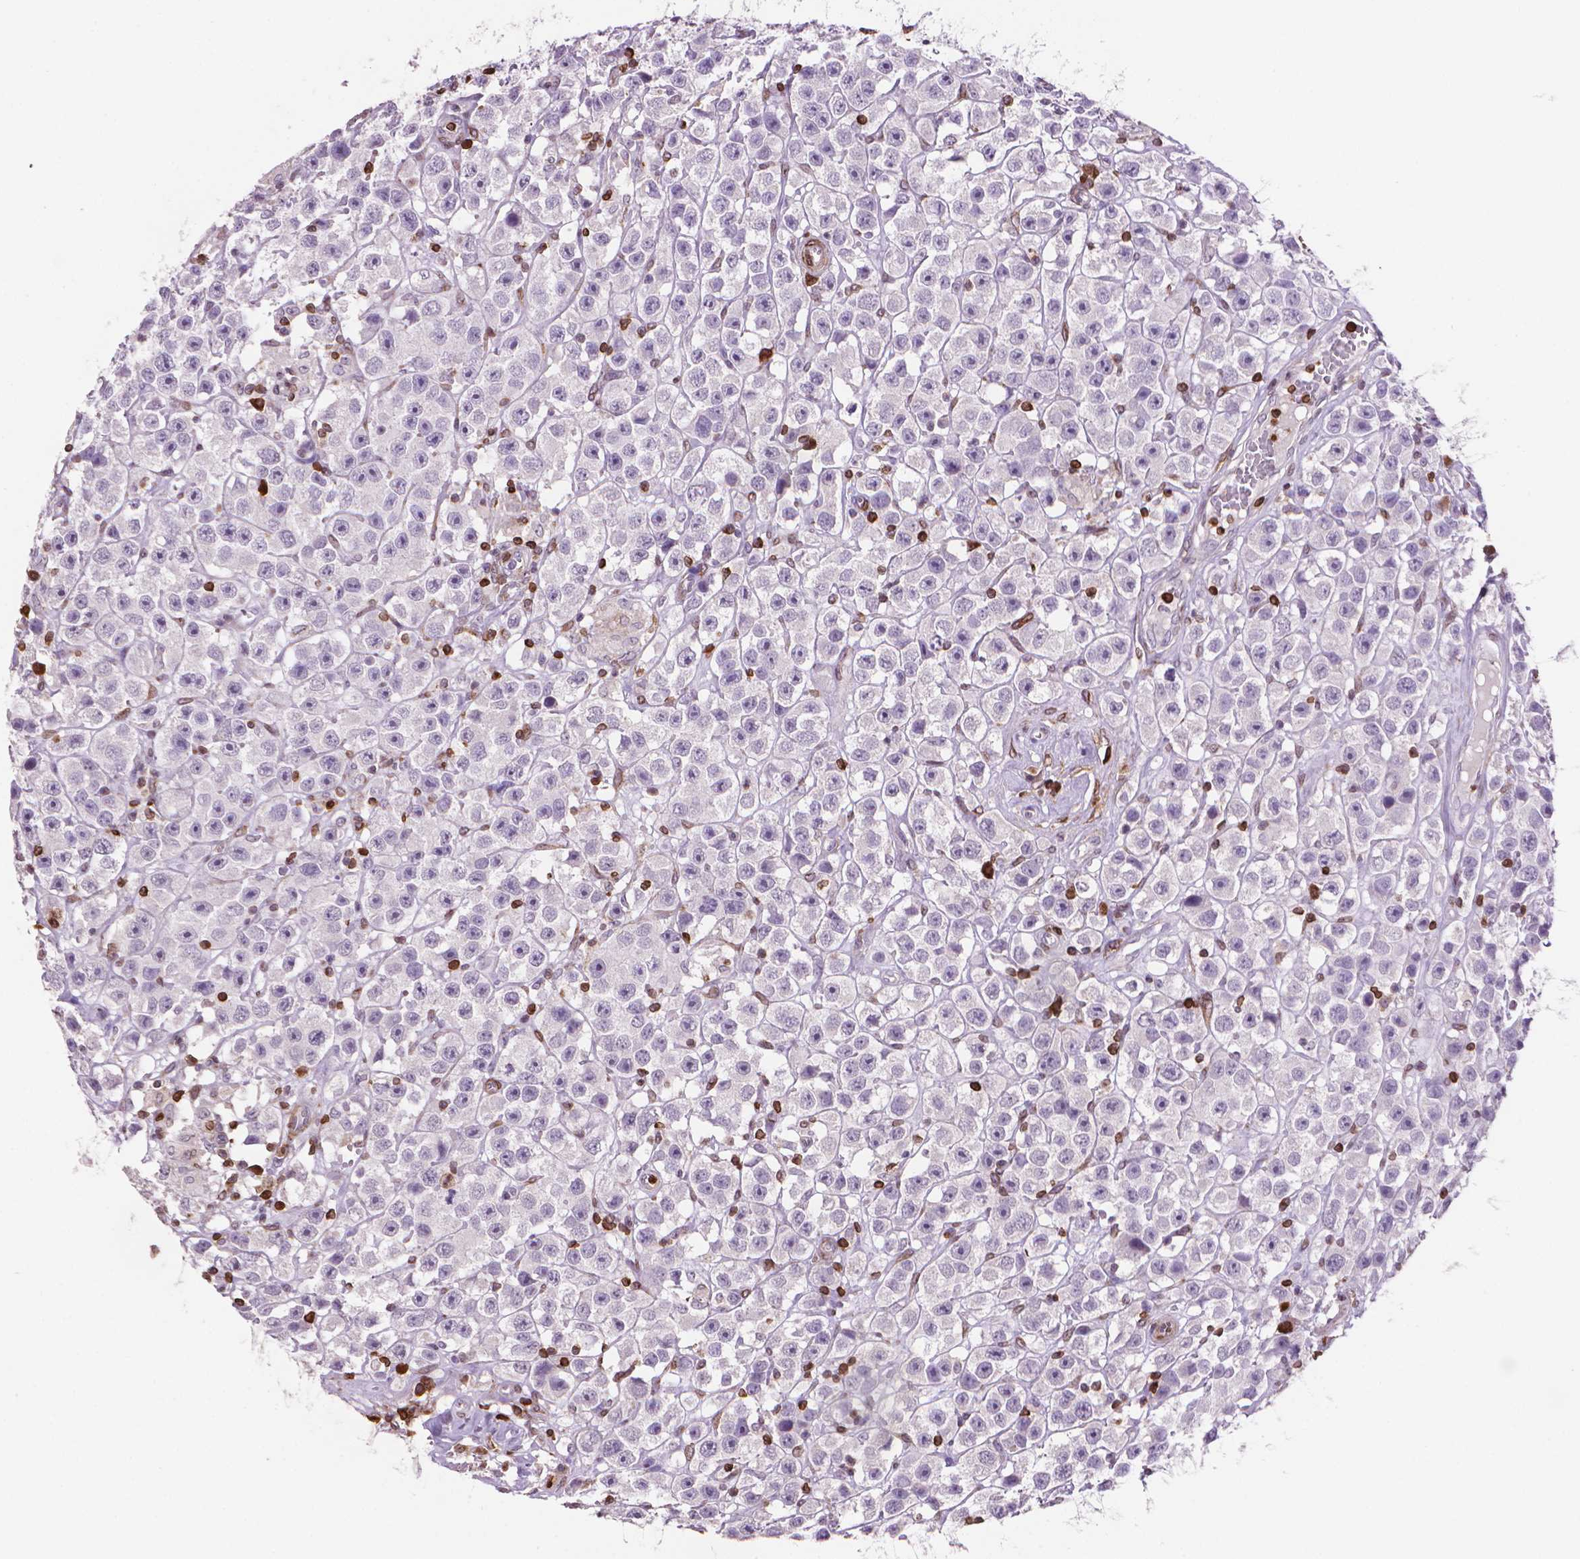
{"staining": {"intensity": "negative", "quantity": "none", "location": "none"}, "tissue": "testis cancer", "cell_type": "Tumor cells", "image_type": "cancer", "snomed": [{"axis": "morphology", "description": "Seminoma, NOS"}, {"axis": "topography", "description": "Testis"}], "caption": "Immunohistochemistry (IHC) histopathology image of neoplastic tissue: testis cancer (seminoma) stained with DAB (3,3'-diaminobenzidine) exhibits no significant protein staining in tumor cells. (DAB (3,3'-diaminobenzidine) immunohistochemistry (IHC), high magnification).", "gene": "BCL2", "patient": {"sex": "male", "age": 45}}